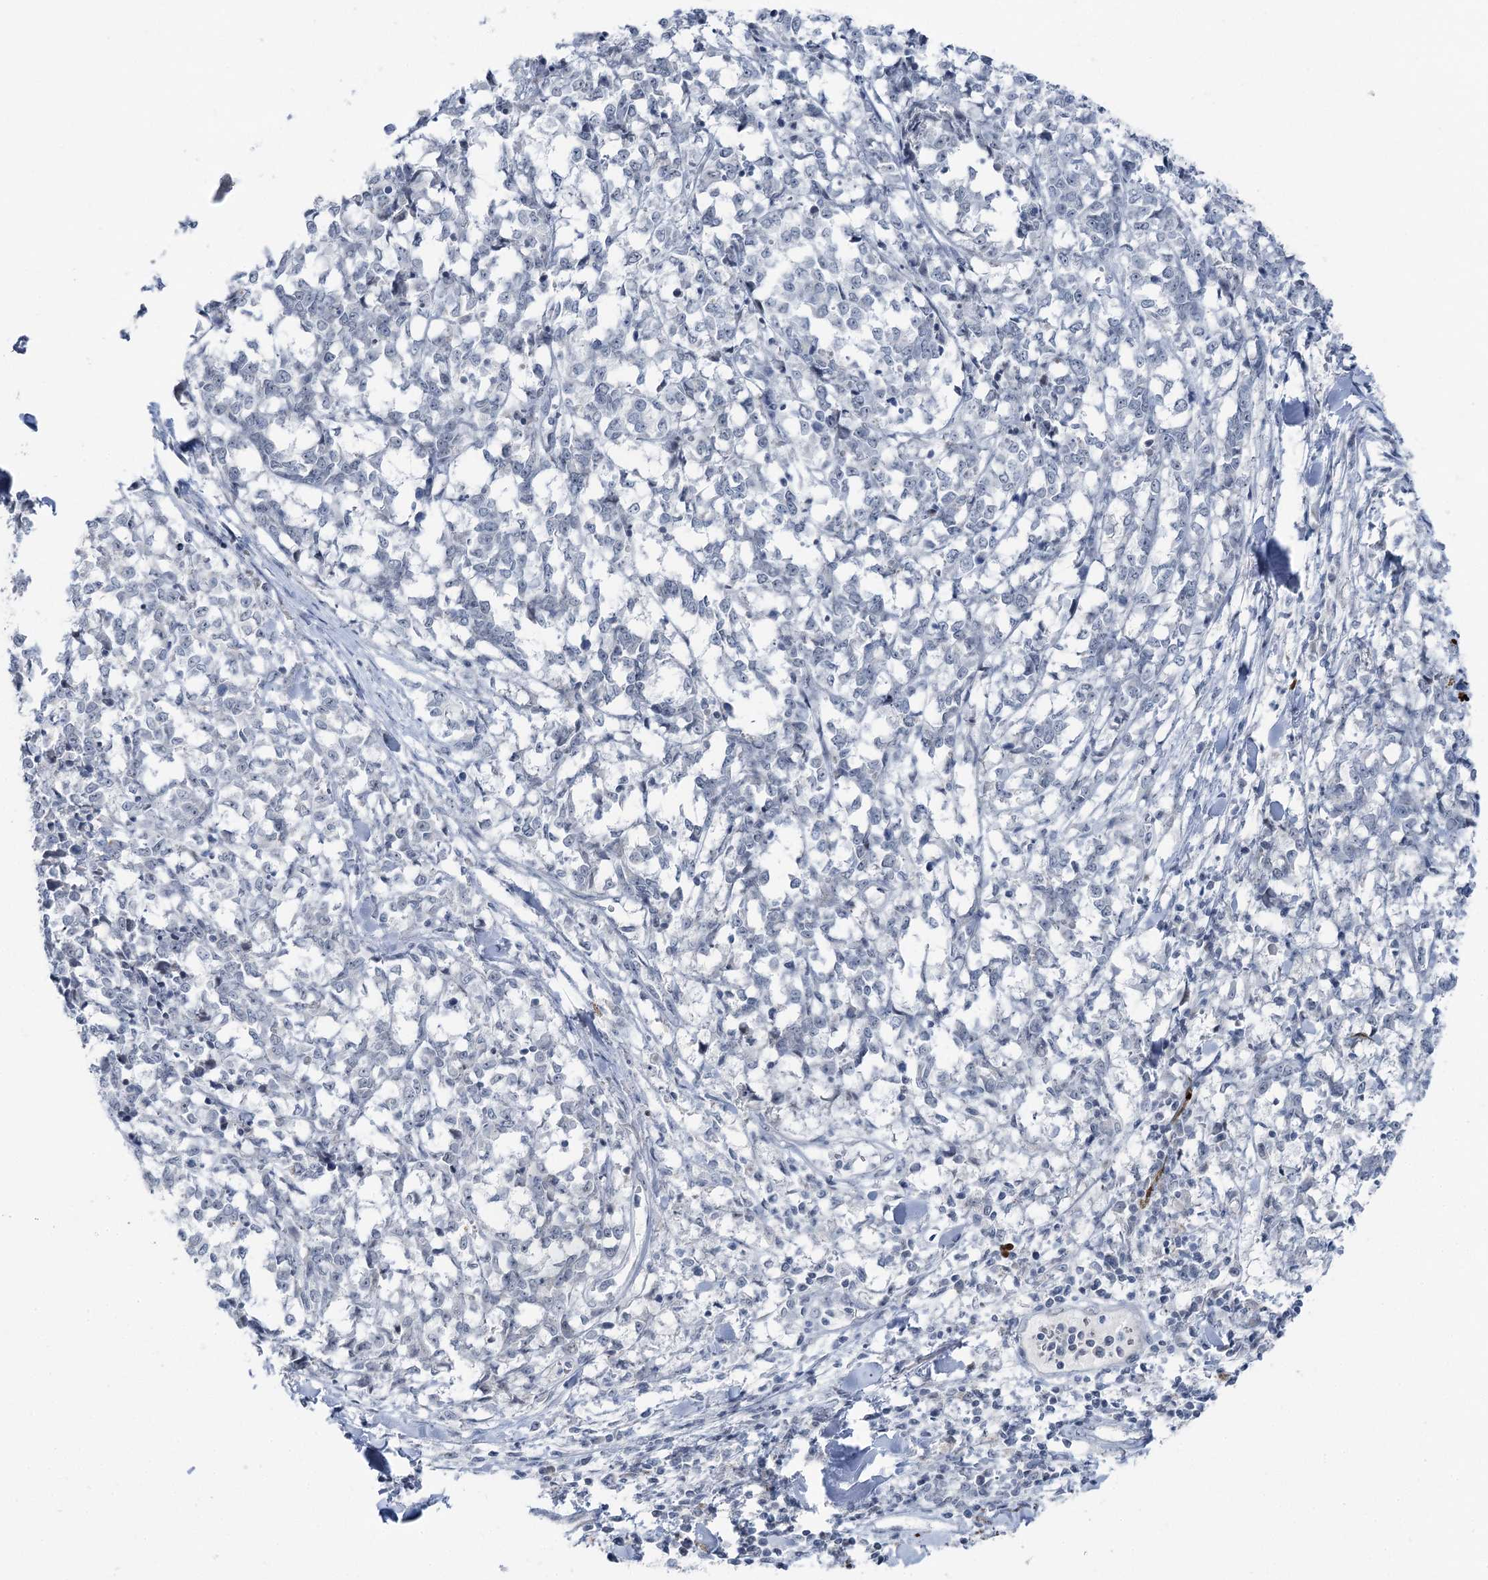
{"staining": {"intensity": "negative", "quantity": "none", "location": "none"}, "tissue": "melanoma", "cell_type": "Tumor cells", "image_type": "cancer", "snomed": [{"axis": "morphology", "description": "Malignant melanoma, NOS"}, {"axis": "topography", "description": "Skin"}], "caption": "Immunohistochemistry image of neoplastic tissue: human malignant melanoma stained with DAB reveals no significant protein staining in tumor cells. The staining was performed using DAB to visualize the protein expression in brown, while the nuclei were stained in blue with hematoxylin (Magnification: 20x).", "gene": "STEEP1", "patient": {"sex": "female", "age": 72}}